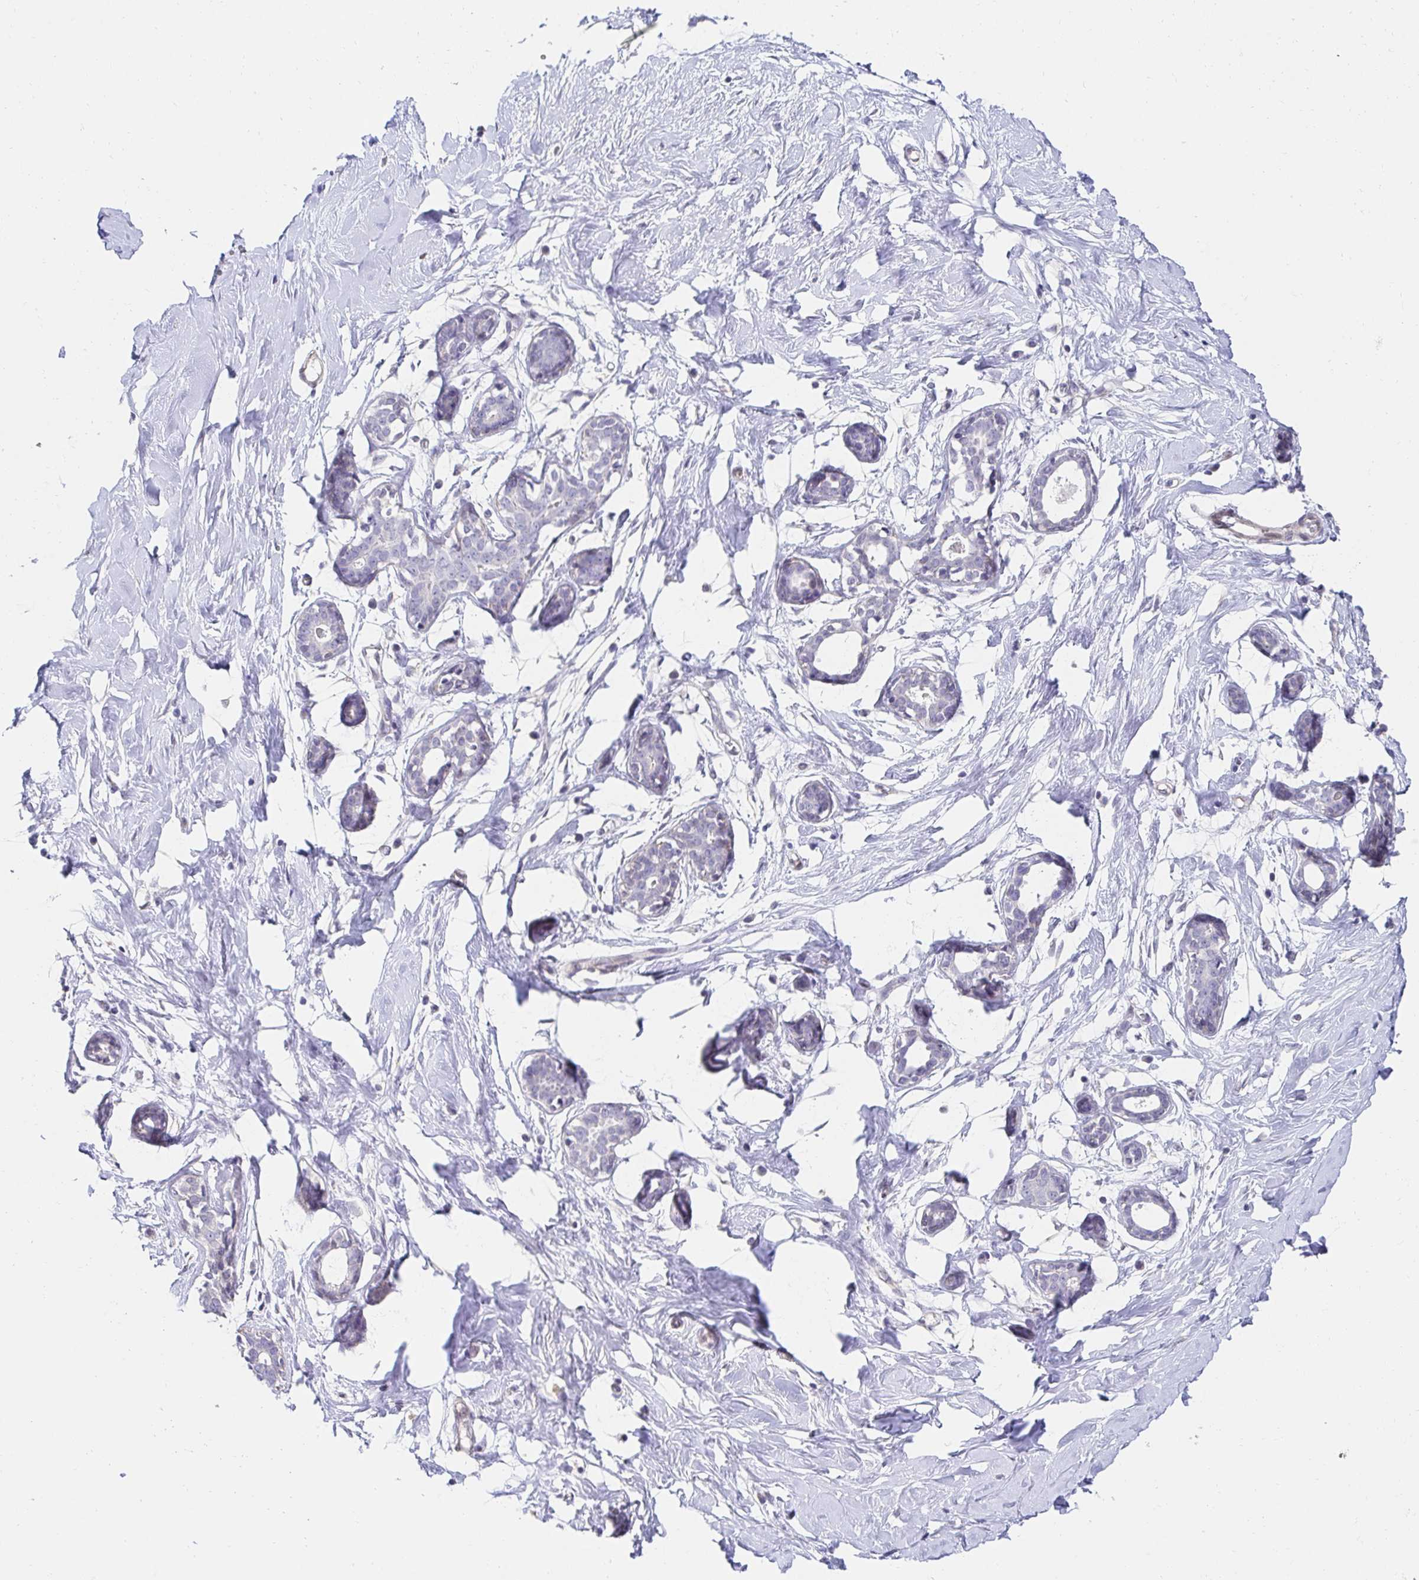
{"staining": {"intensity": "negative", "quantity": "none", "location": "none"}, "tissue": "breast", "cell_type": "Adipocytes", "image_type": "normal", "snomed": [{"axis": "morphology", "description": "Normal tissue, NOS"}, {"axis": "topography", "description": "Breast"}], "caption": "IHC micrograph of unremarkable human breast stained for a protein (brown), which shows no staining in adipocytes.", "gene": "AKAP14", "patient": {"sex": "female", "age": 27}}